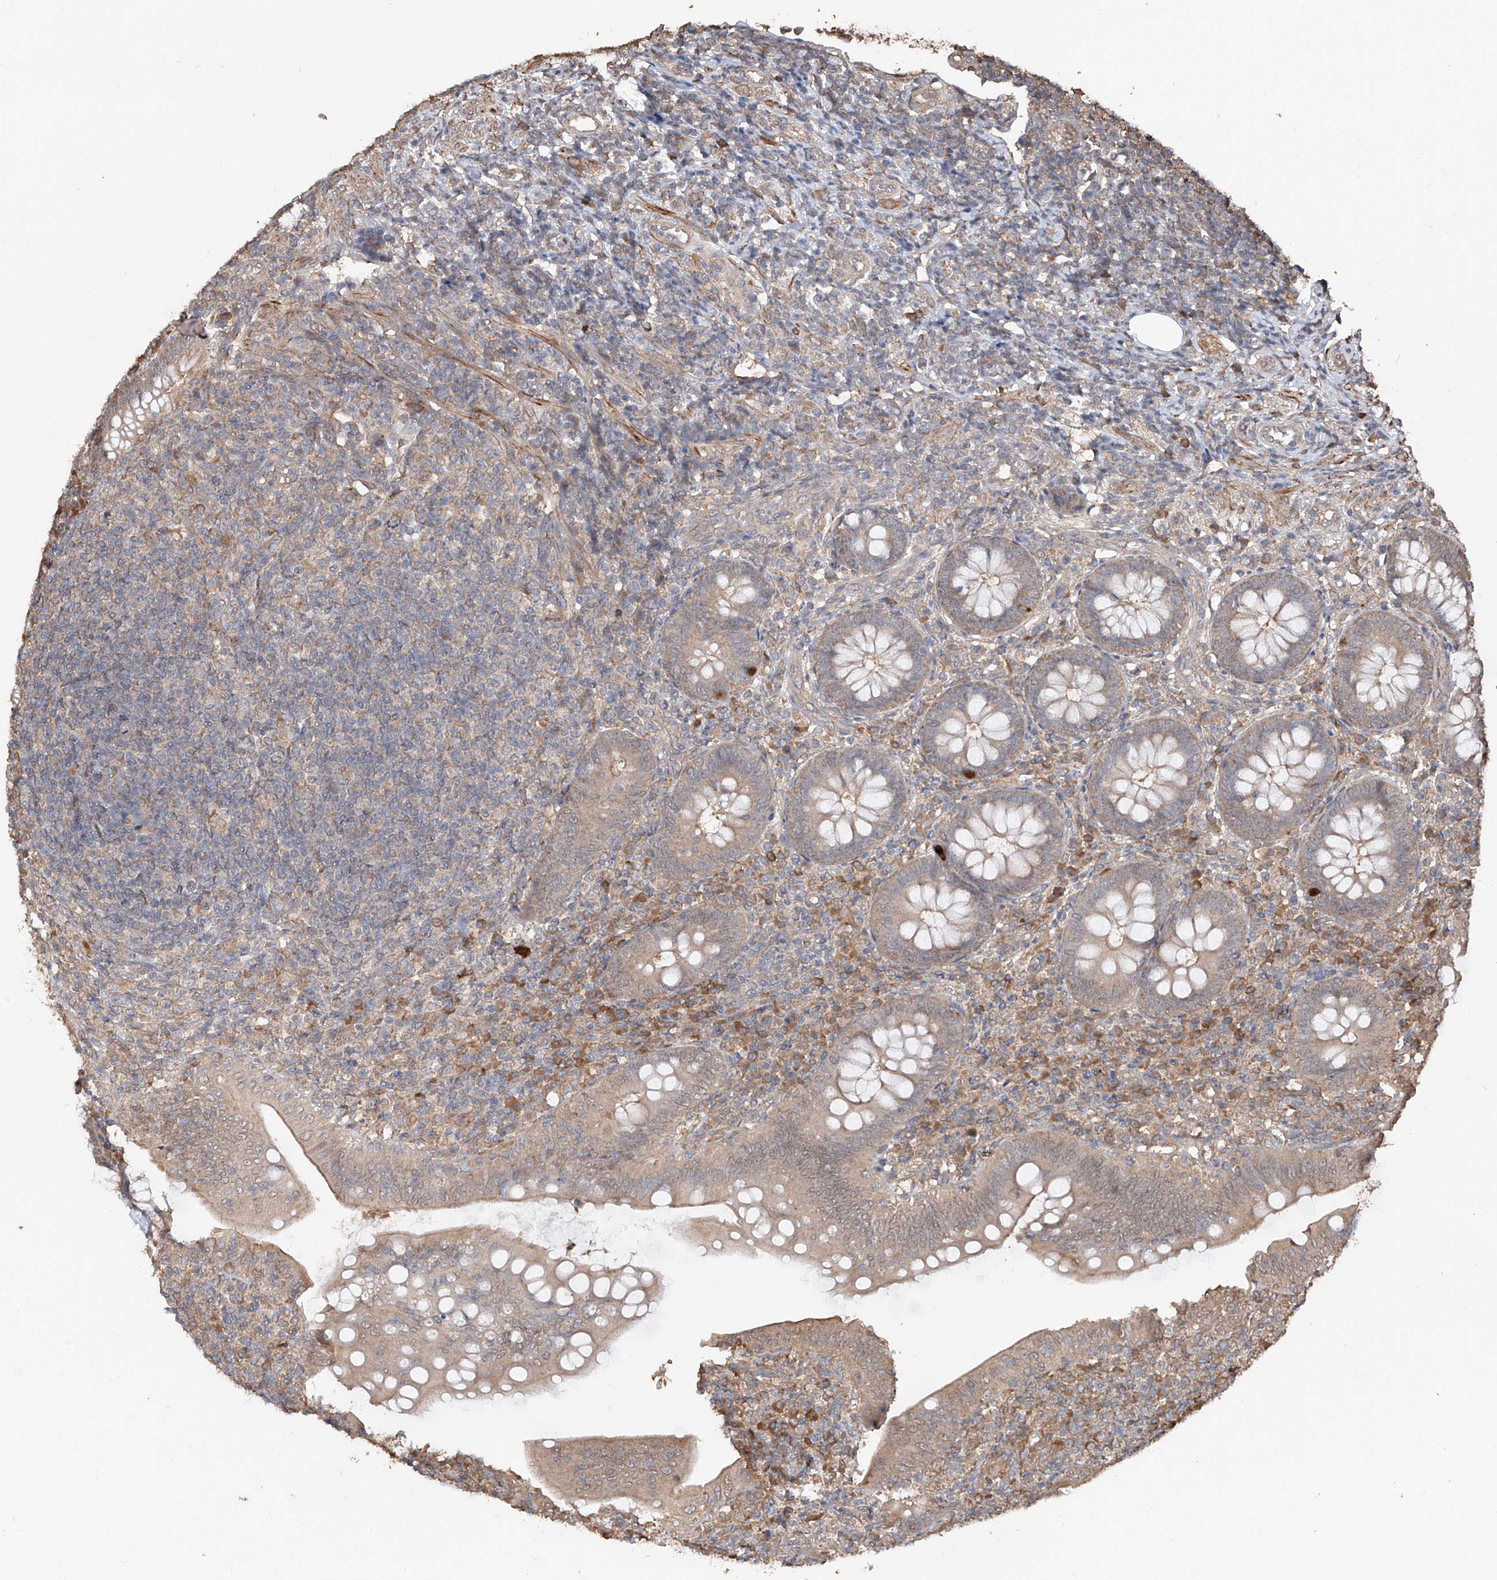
{"staining": {"intensity": "weak", "quantity": ">75%", "location": "cytoplasmic/membranous"}, "tissue": "appendix", "cell_type": "Glandular cells", "image_type": "normal", "snomed": [{"axis": "morphology", "description": "Normal tissue, NOS"}, {"axis": "topography", "description": "Appendix"}], "caption": "The immunohistochemical stain labels weak cytoplasmic/membranous expression in glandular cells of unremarkable appendix. The staining is performed using DAB brown chromogen to label protein expression. The nuclei are counter-stained blue using hematoxylin.", "gene": "FAM135A", "patient": {"sex": "male", "age": 14}}